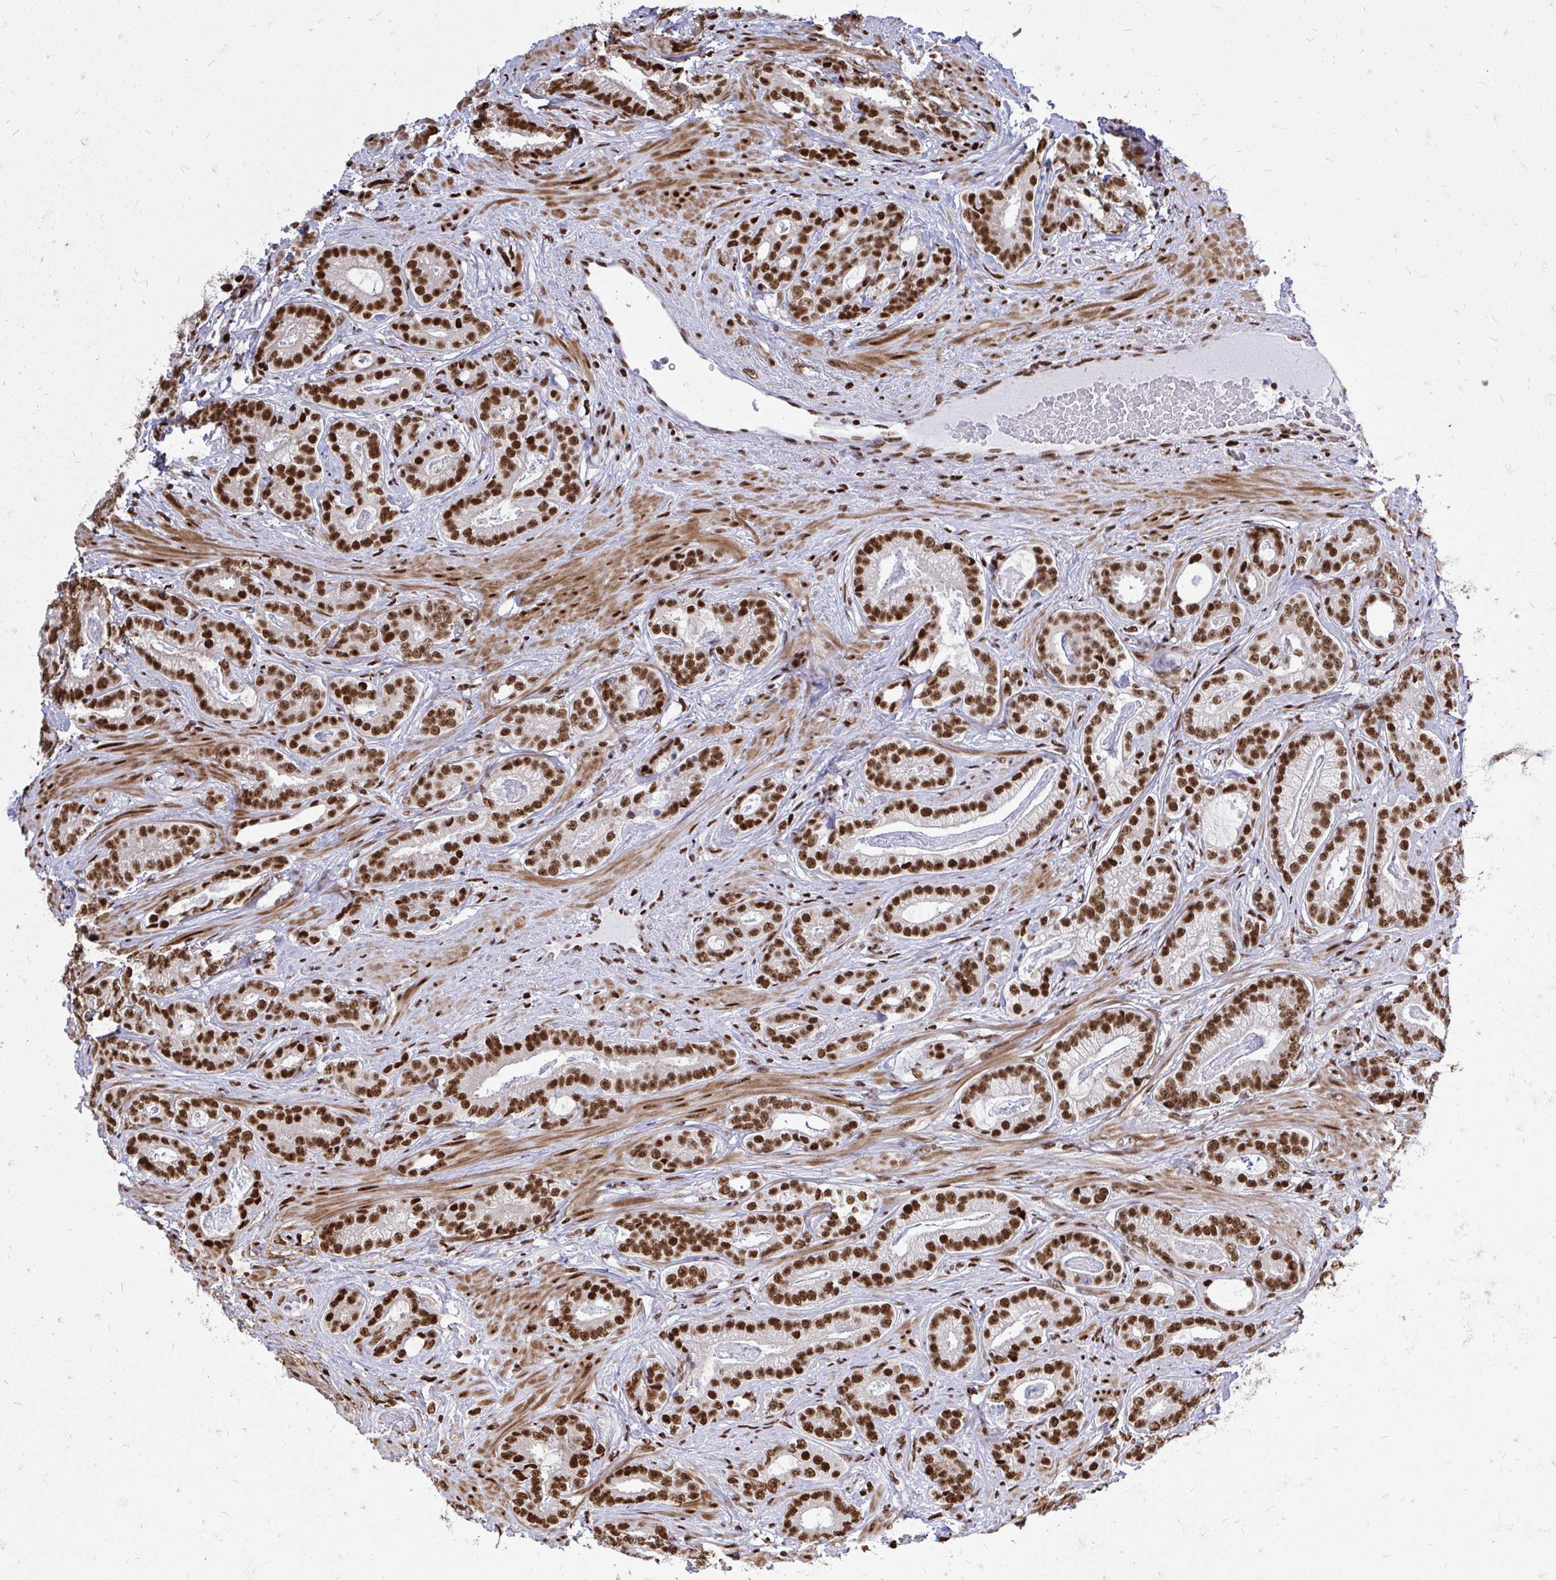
{"staining": {"intensity": "strong", "quantity": ">75%", "location": "nuclear"}, "tissue": "prostate cancer", "cell_type": "Tumor cells", "image_type": "cancer", "snomed": [{"axis": "morphology", "description": "Adenocarcinoma, Low grade"}, {"axis": "topography", "description": "Prostate"}], "caption": "High-magnification brightfield microscopy of prostate cancer (adenocarcinoma (low-grade)) stained with DAB (3,3'-diaminobenzidine) (brown) and counterstained with hematoxylin (blue). tumor cells exhibit strong nuclear expression is seen in approximately>75% of cells.", "gene": "TBL1Y", "patient": {"sex": "male", "age": 61}}